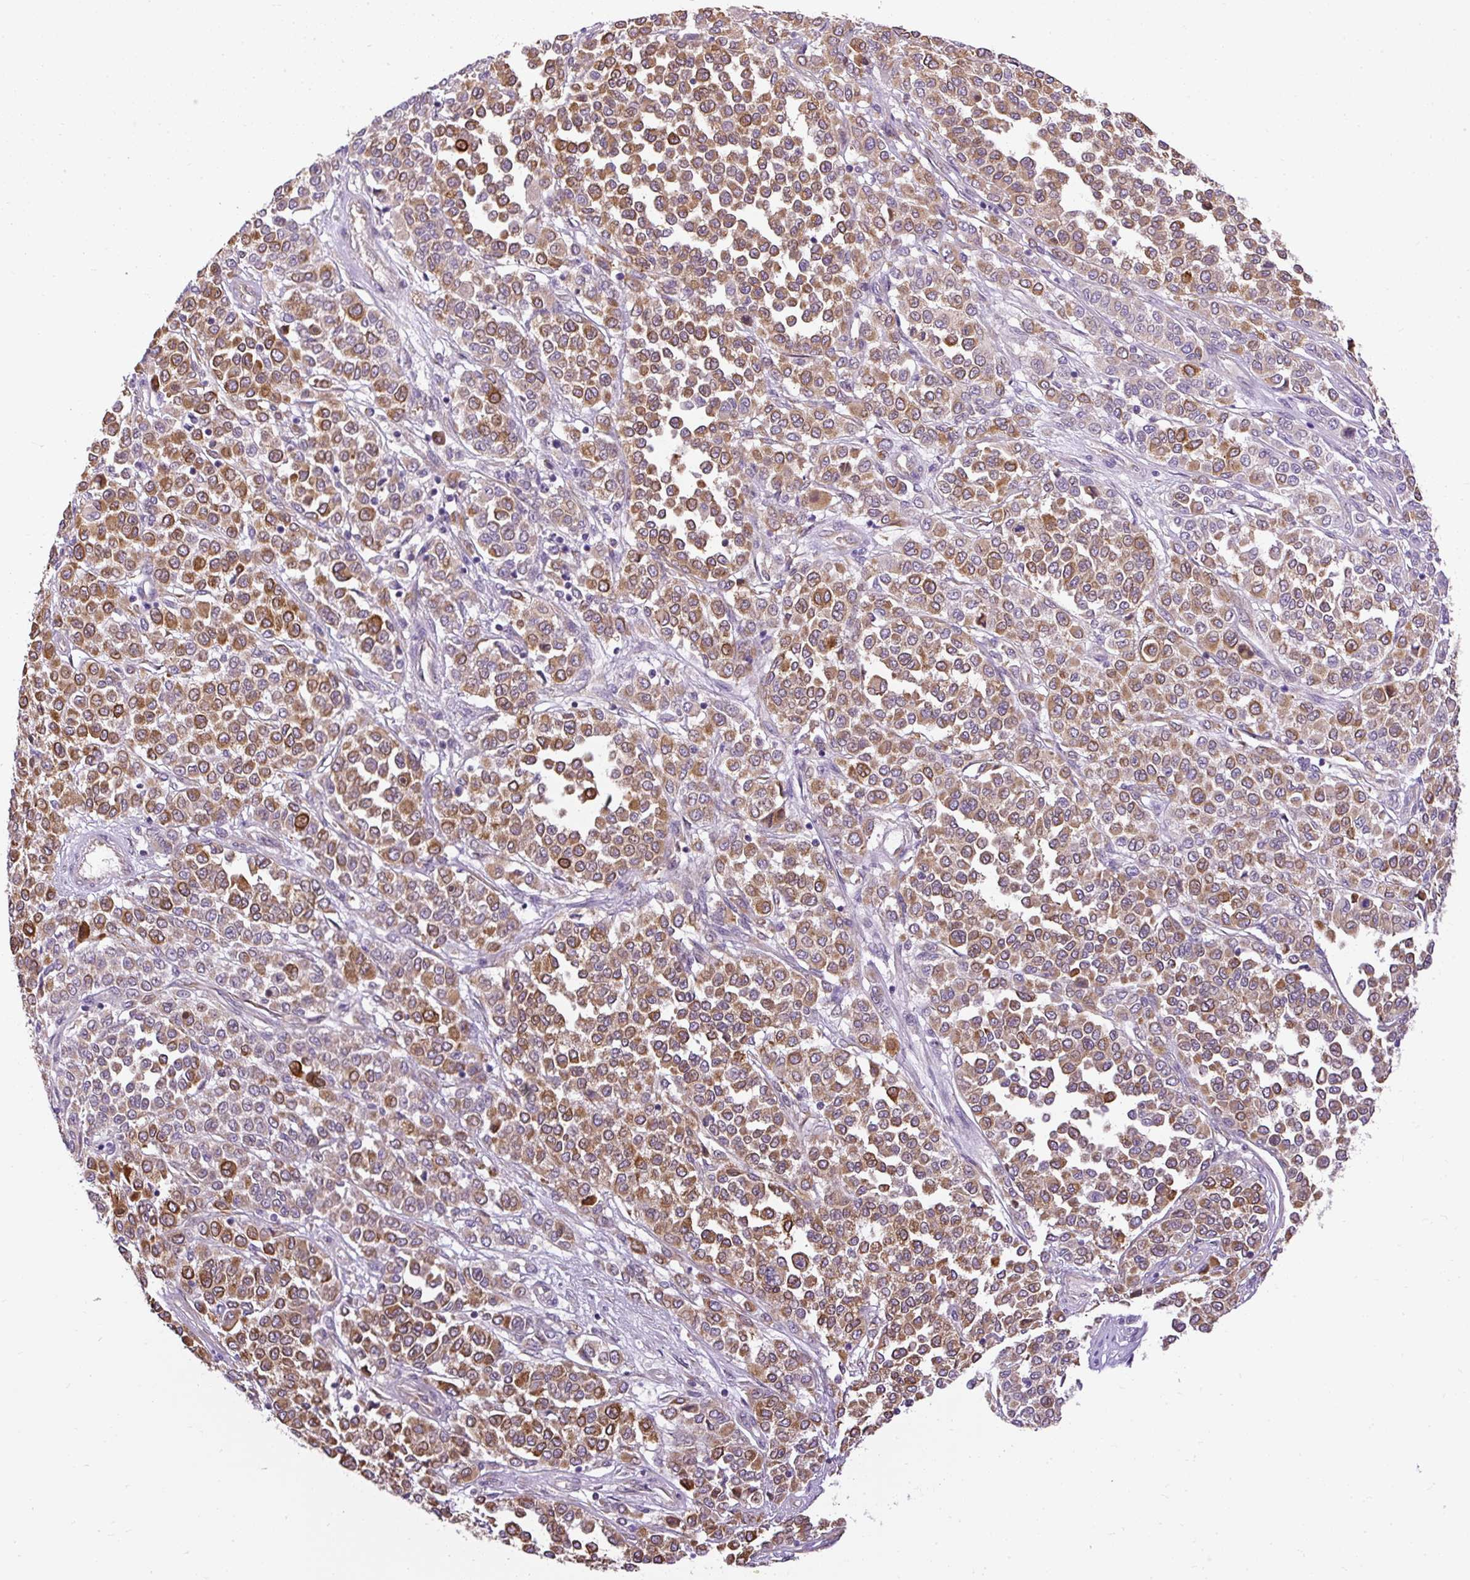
{"staining": {"intensity": "moderate", "quantity": ">75%", "location": "cytoplasmic/membranous"}, "tissue": "melanoma", "cell_type": "Tumor cells", "image_type": "cancer", "snomed": [{"axis": "morphology", "description": "Malignant melanoma, Metastatic site"}, {"axis": "topography", "description": "Pancreas"}], "caption": "DAB (3,3'-diaminobenzidine) immunohistochemical staining of human malignant melanoma (metastatic site) exhibits moderate cytoplasmic/membranous protein expression in about >75% of tumor cells. (DAB IHC, brown staining for protein, blue staining for nuclei).", "gene": "FAM149A", "patient": {"sex": "female", "age": 30}}